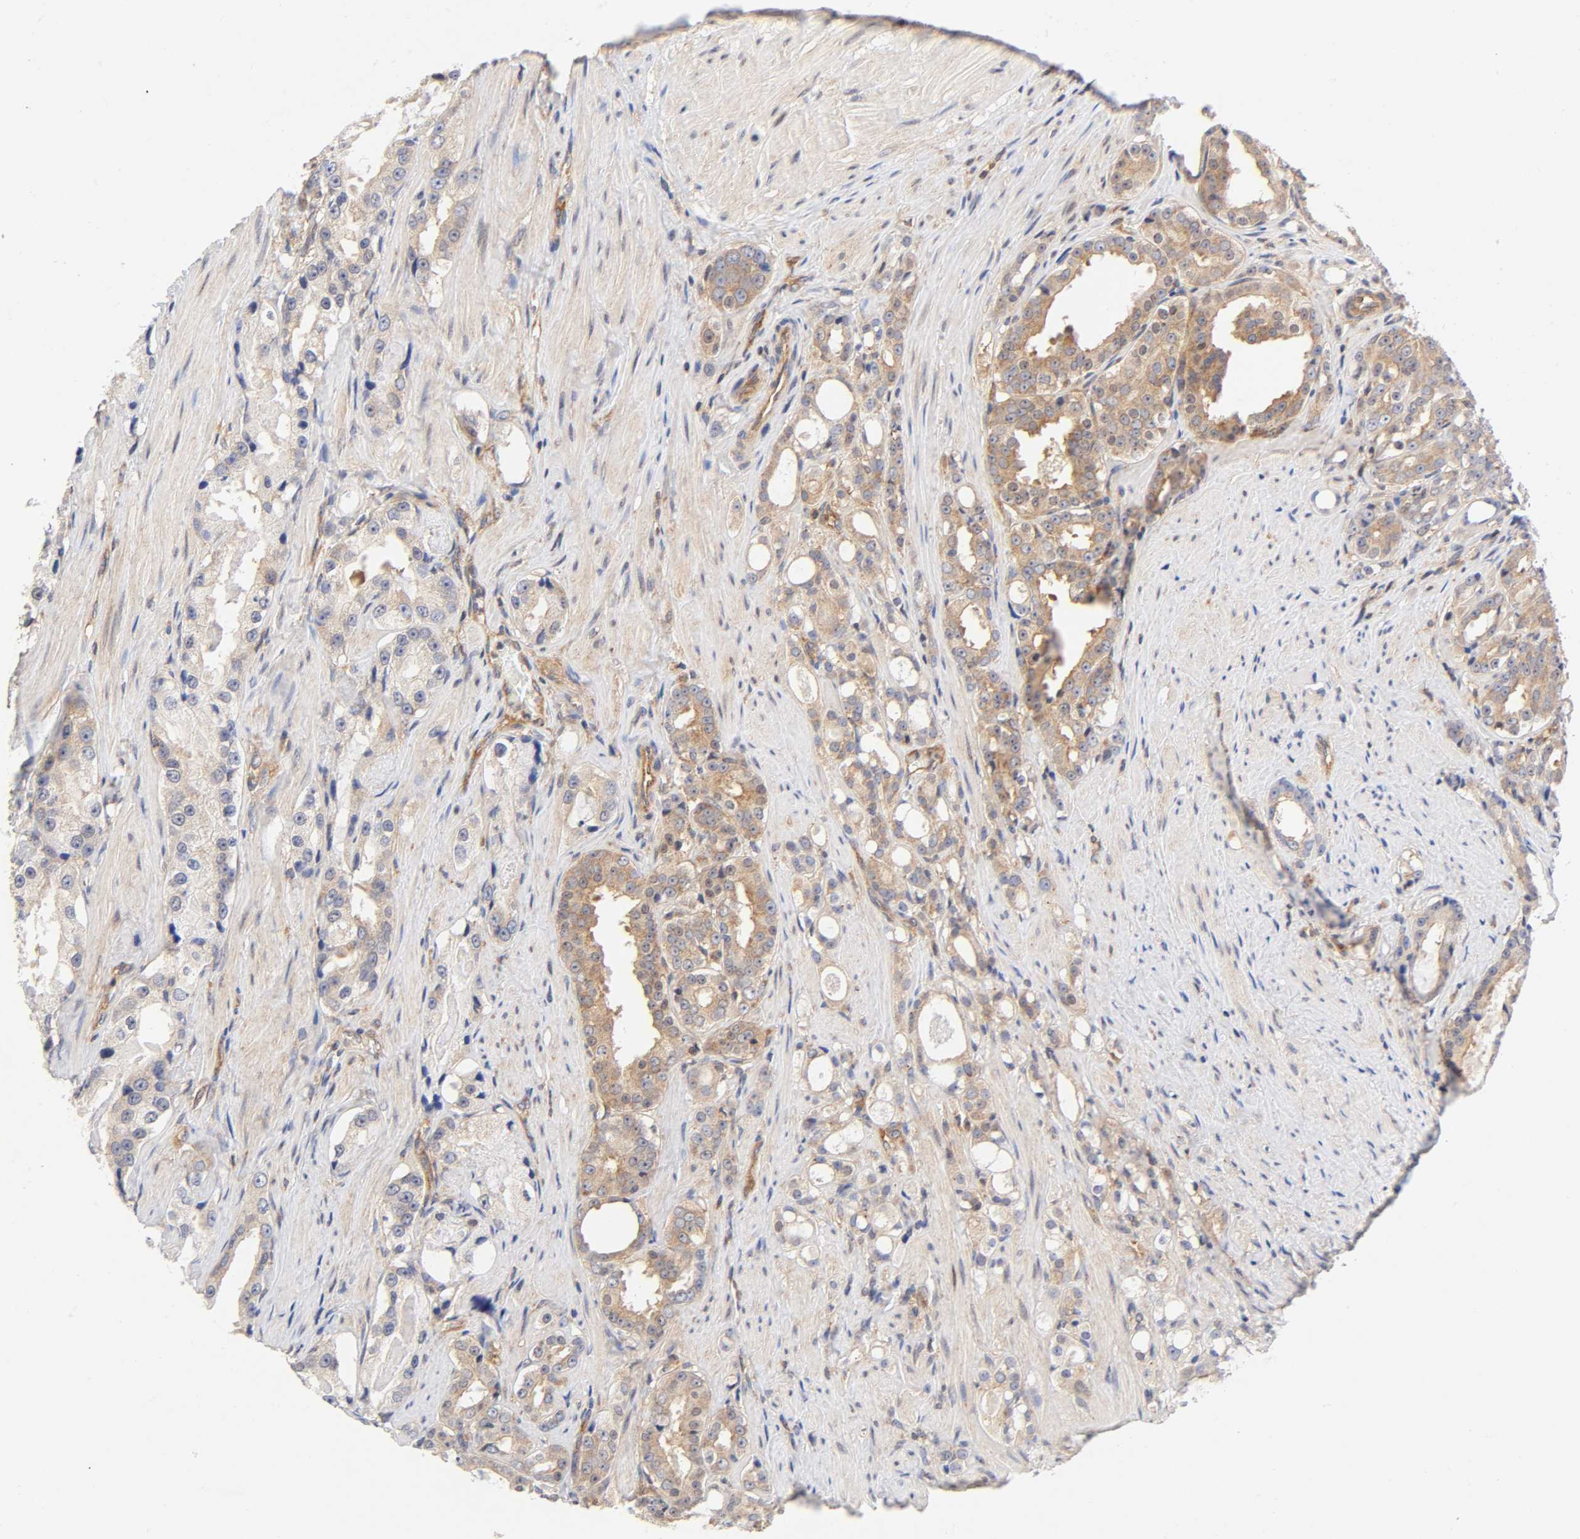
{"staining": {"intensity": "weak", "quantity": "25%-75%", "location": "cytoplasmic/membranous"}, "tissue": "prostate cancer", "cell_type": "Tumor cells", "image_type": "cancer", "snomed": [{"axis": "morphology", "description": "Adenocarcinoma, Medium grade"}, {"axis": "topography", "description": "Prostate"}], "caption": "Immunohistochemical staining of human prostate cancer demonstrates weak cytoplasmic/membranous protein positivity in about 25%-75% of tumor cells.", "gene": "PAFAH1B1", "patient": {"sex": "male", "age": 60}}